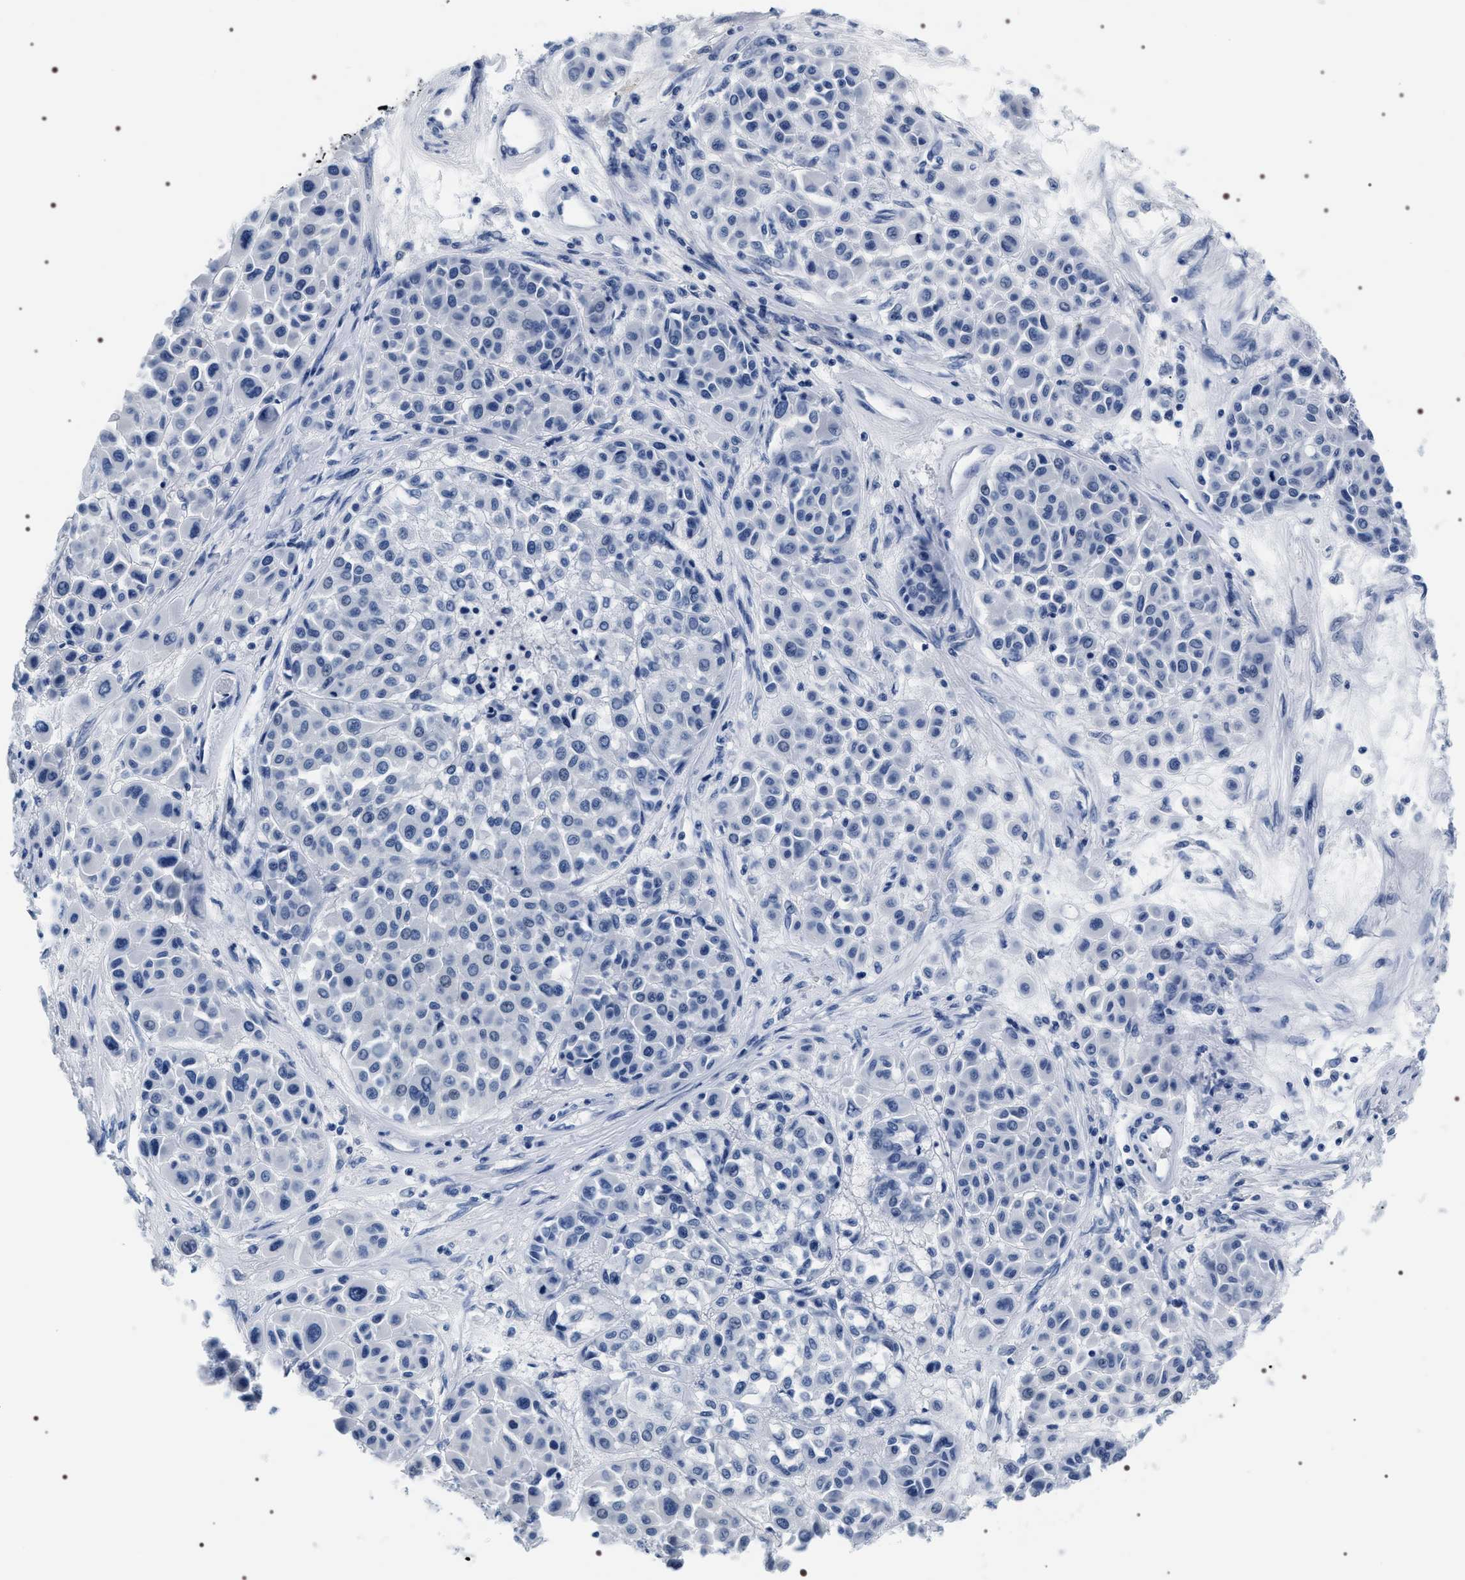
{"staining": {"intensity": "negative", "quantity": "none", "location": "none"}, "tissue": "melanoma", "cell_type": "Tumor cells", "image_type": "cancer", "snomed": [{"axis": "morphology", "description": "Malignant melanoma, Metastatic site"}, {"axis": "topography", "description": "Soft tissue"}], "caption": "IHC photomicrograph of neoplastic tissue: human melanoma stained with DAB (3,3'-diaminobenzidine) shows no significant protein expression in tumor cells.", "gene": "ADH4", "patient": {"sex": "male", "age": 41}}